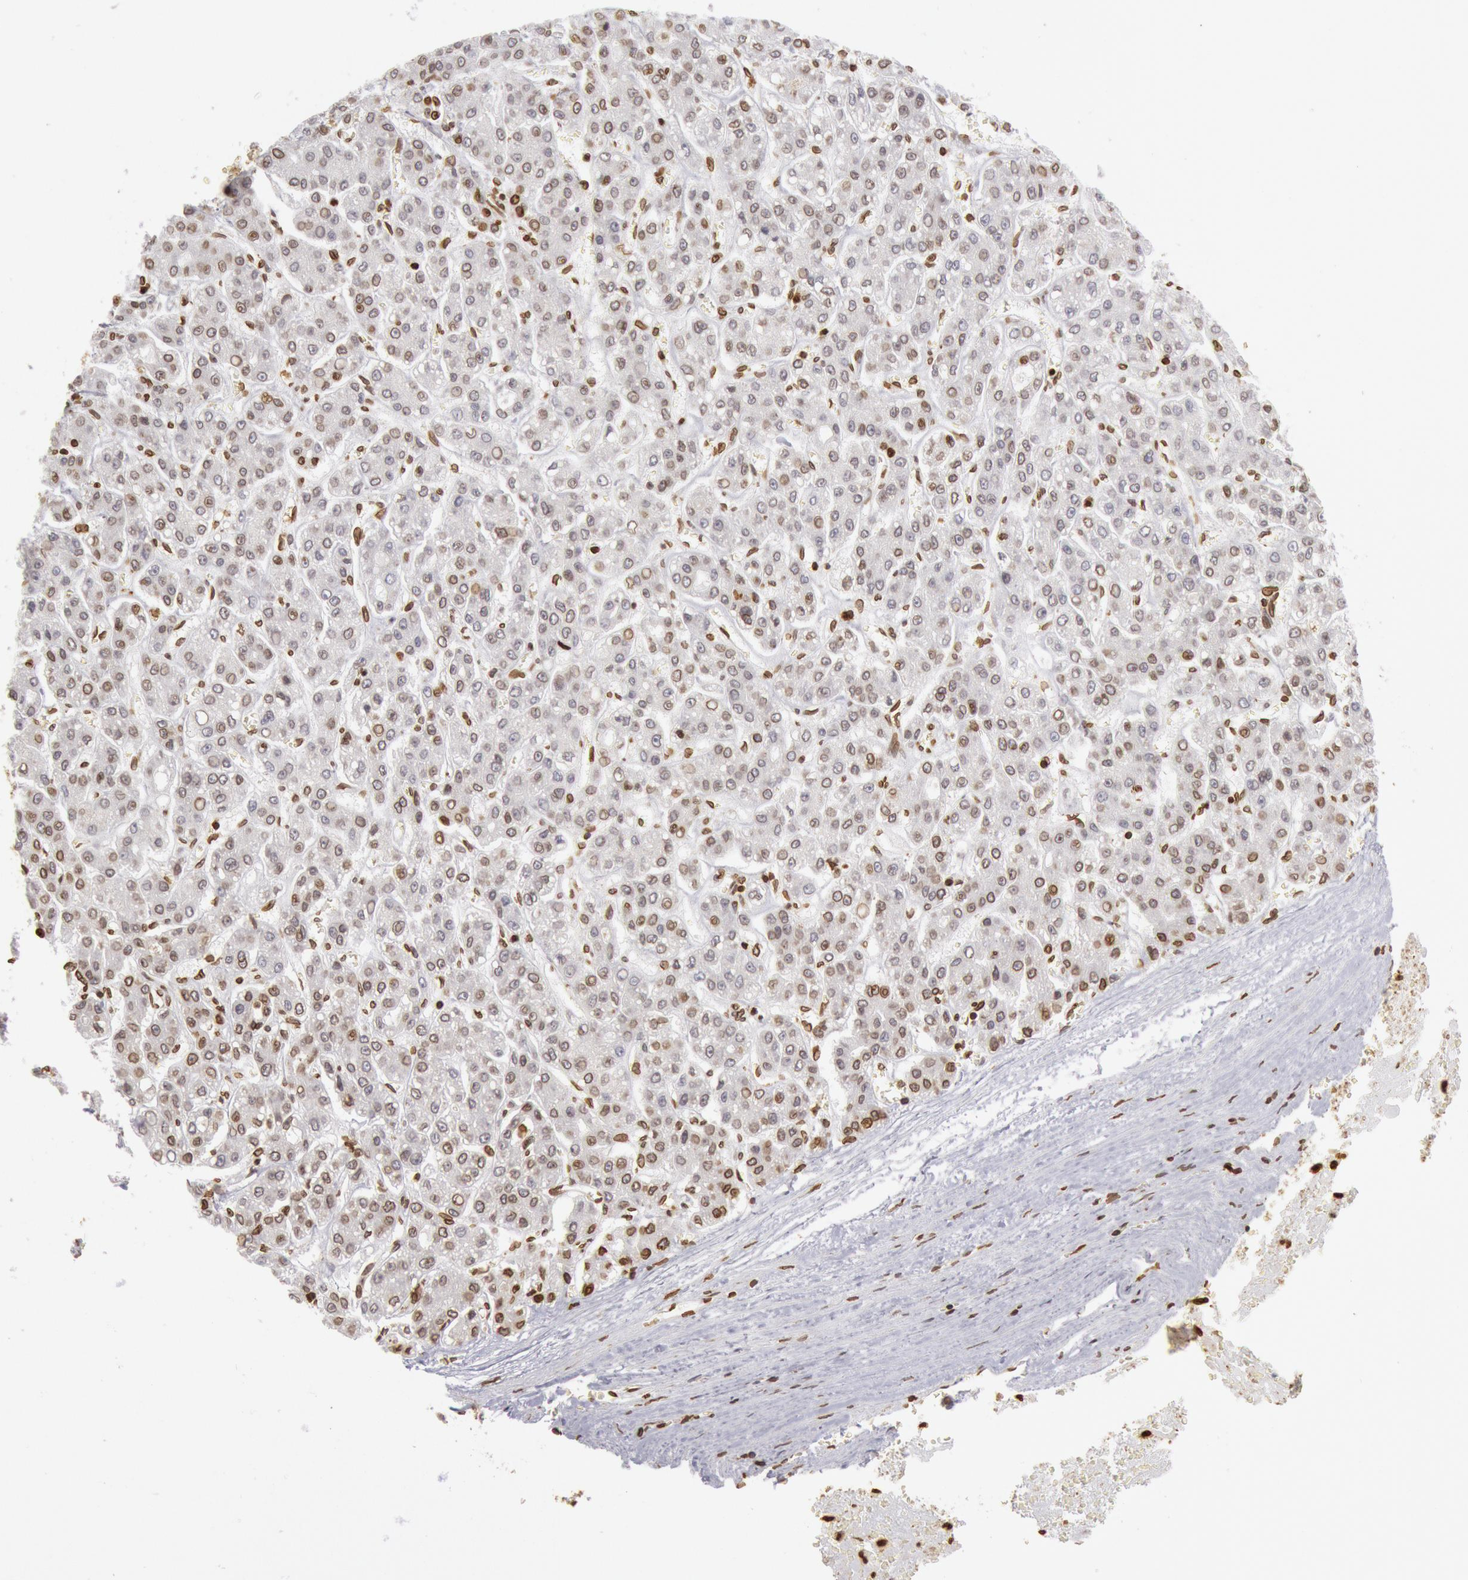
{"staining": {"intensity": "moderate", "quantity": ">75%", "location": "cytoplasmic/membranous,nuclear"}, "tissue": "liver cancer", "cell_type": "Tumor cells", "image_type": "cancer", "snomed": [{"axis": "morphology", "description": "Carcinoma, Hepatocellular, NOS"}, {"axis": "topography", "description": "Liver"}], "caption": "About >75% of tumor cells in human hepatocellular carcinoma (liver) show moderate cytoplasmic/membranous and nuclear protein staining as visualized by brown immunohistochemical staining.", "gene": "SUN2", "patient": {"sex": "male", "age": 69}}